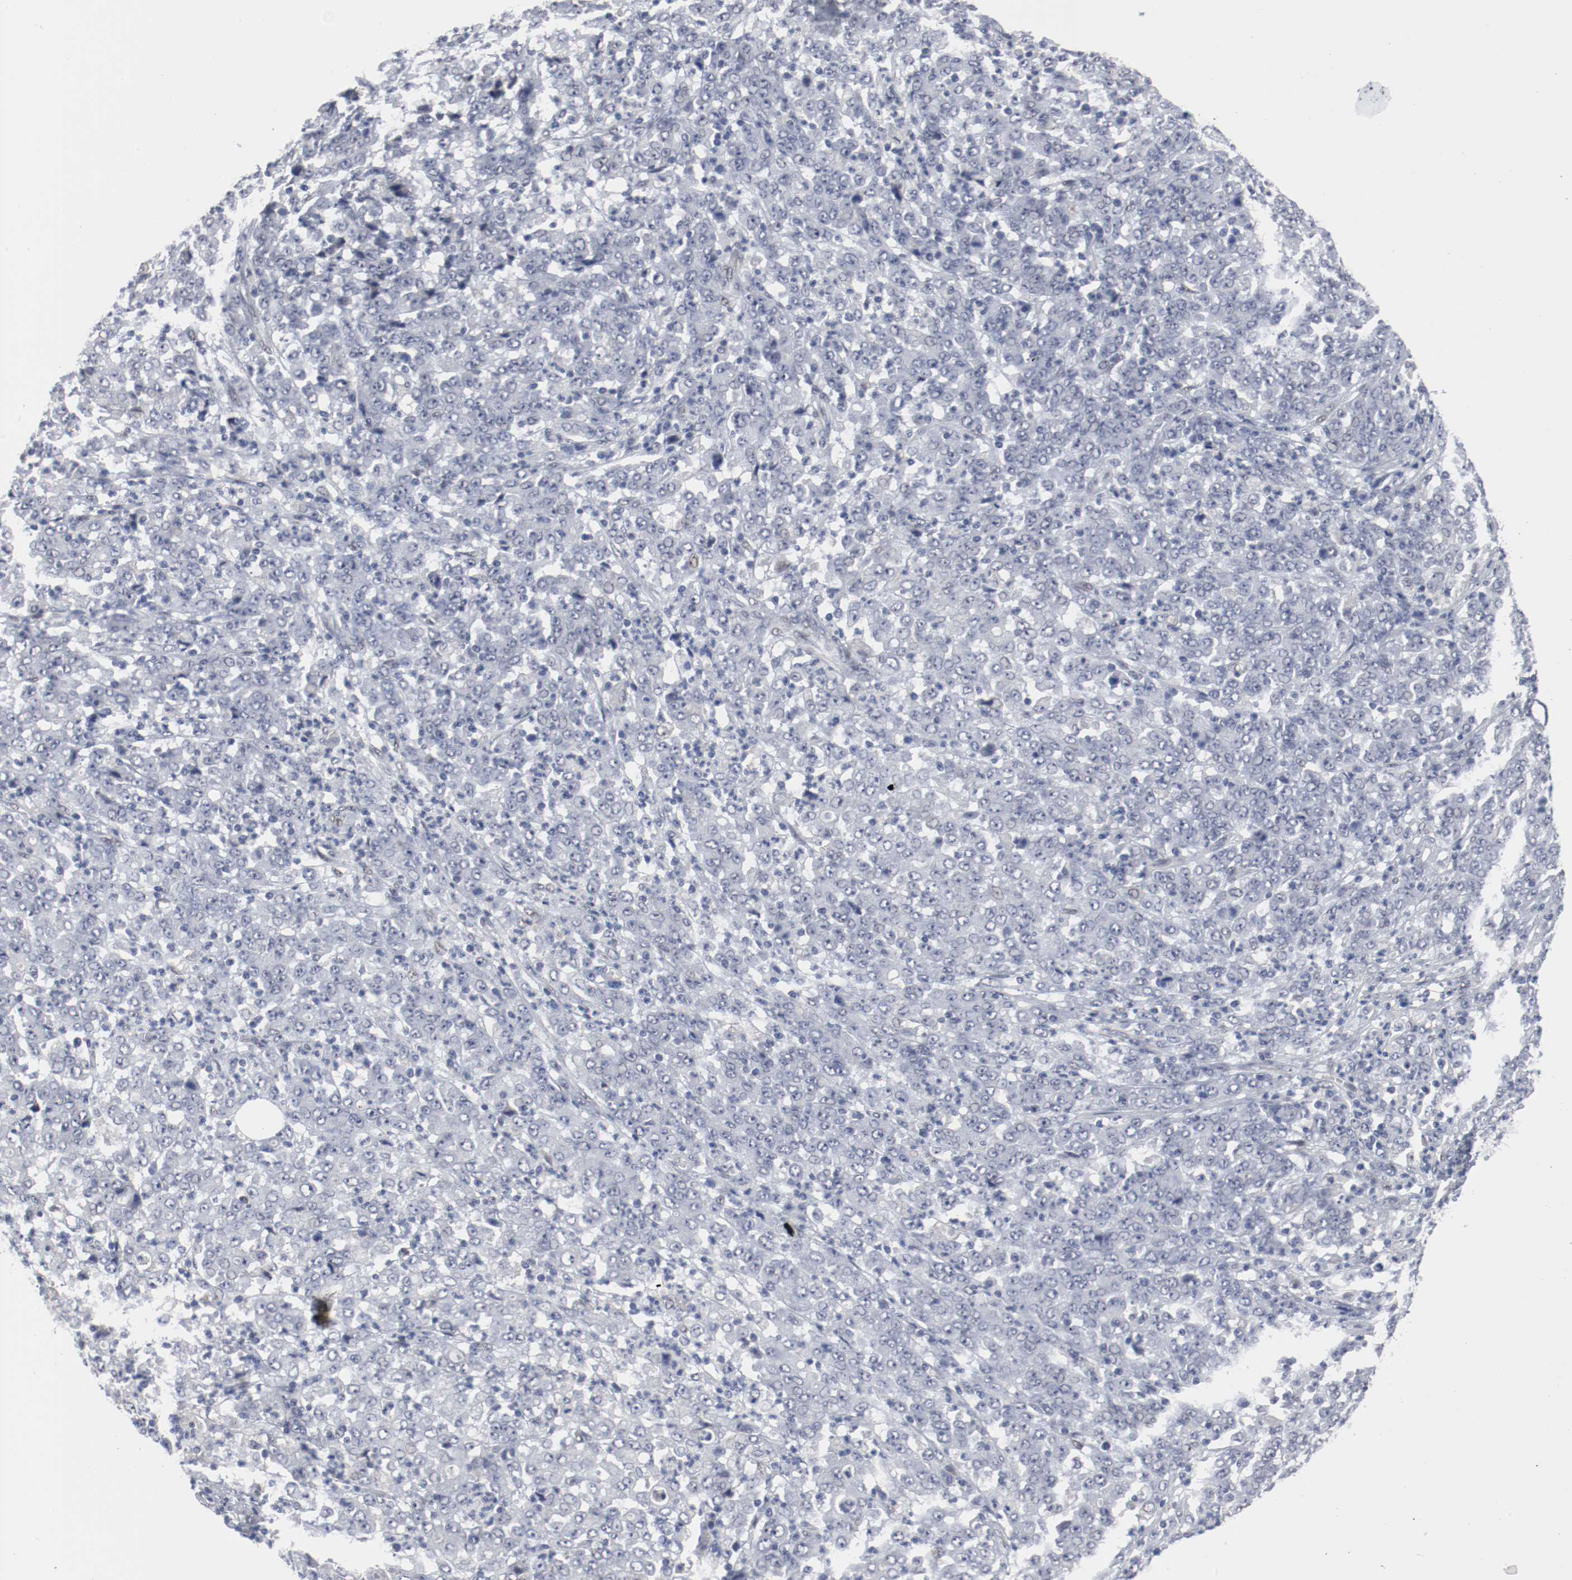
{"staining": {"intensity": "negative", "quantity": "none", "location": "none"}, "tissue": "stomach cancer", "cell_type": "Tumor cells", "image_type": "cancer", "snomed": [{"axis": "morphology", "description": "Adenocarcinoma, NOS"}, {"axis": "topography", "description": "Stomach, lower"}], "caption": "Tumor cells are negative for protein expression in human adenocarcinoma (stomach). The staining was performed using DAB to visualize the protein expression in brown, while the nuclei were stained in blue with hematoxylin (Magnification: 20x).", "gene": "ATF7", "patient": {"sex": "female", "age": 71}}